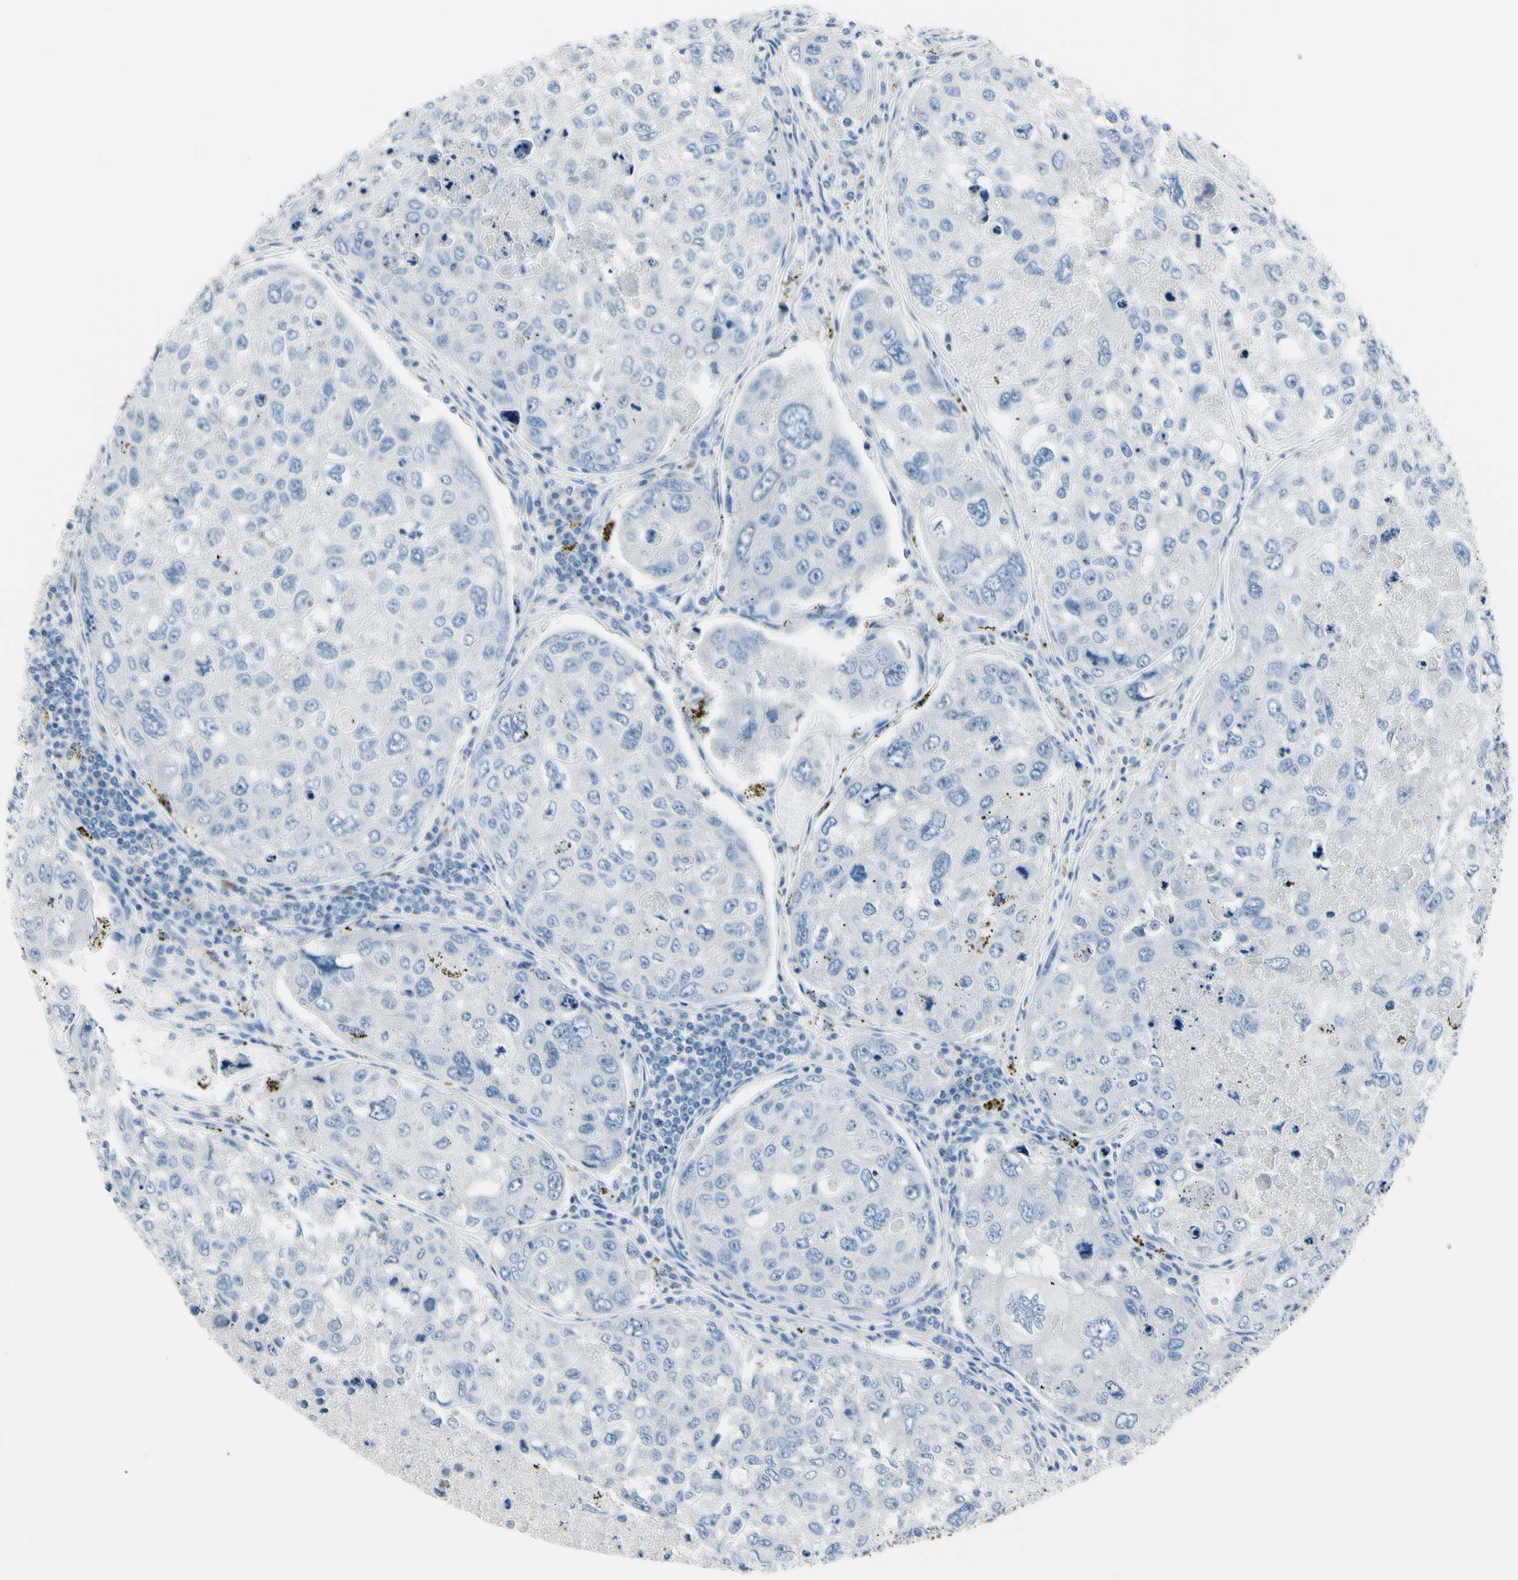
{"staining": {"intensity": "negative", "quantity": "none", "location": "none"}, "tissue": "urothelial cancer", "cell_type": "Tumor cells", "image_type": "cancer", "snomed": [{"axis": "morphology", "description": "Urothelial carcinoma, High grade"}, {"axis": "topography", "description": "Lymph node"}, {"axis": "topography", "description": "Urinary bladder"}], "caption": "High-grade urothelial carcinoma was stained to show a protein in brown. There is no significant expression in tumor cells.", "gene": "DLG4", "patient": {"sex": "male", "age": 51}}